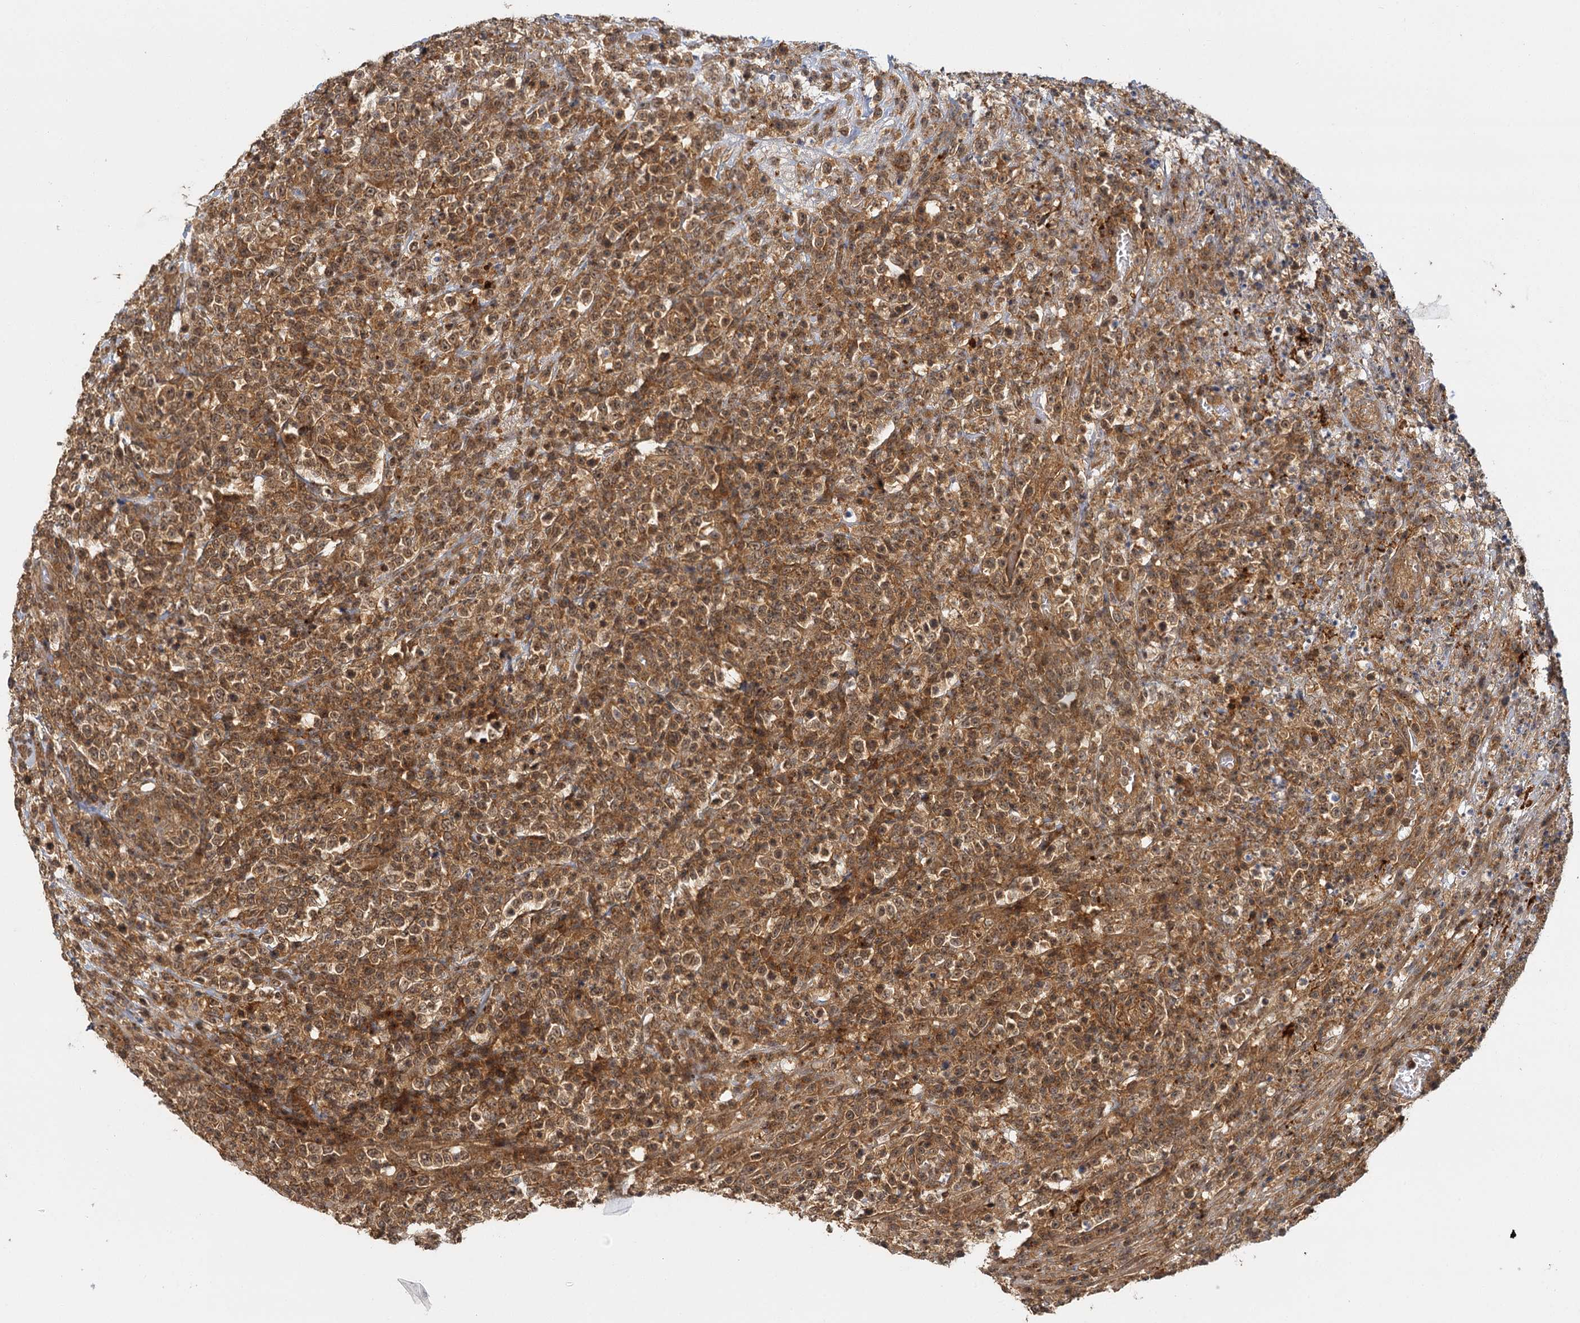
{"staining": {"intensity": "moderate", "quantity": ">75%", "location": "cytoplasmic/membranous,nuclear"}, "tissue": "lymphoma", "cell_type": "Tumor cells", "image_type": "cancer", "snomed": [{"axis": "morphology", "description": "Malignant lymphoma, non-Hodgkin's type, High grade"}, {"axis": "topography", "description": "Colon"}], "caption": "Human malignant lymphoma, non-Hodgkin's type (high-grade) stained with a protein marker displays moderate staining in tumor cells.", "gene": "ZNF549", "patient": {"sex": "female", "age": 53}}